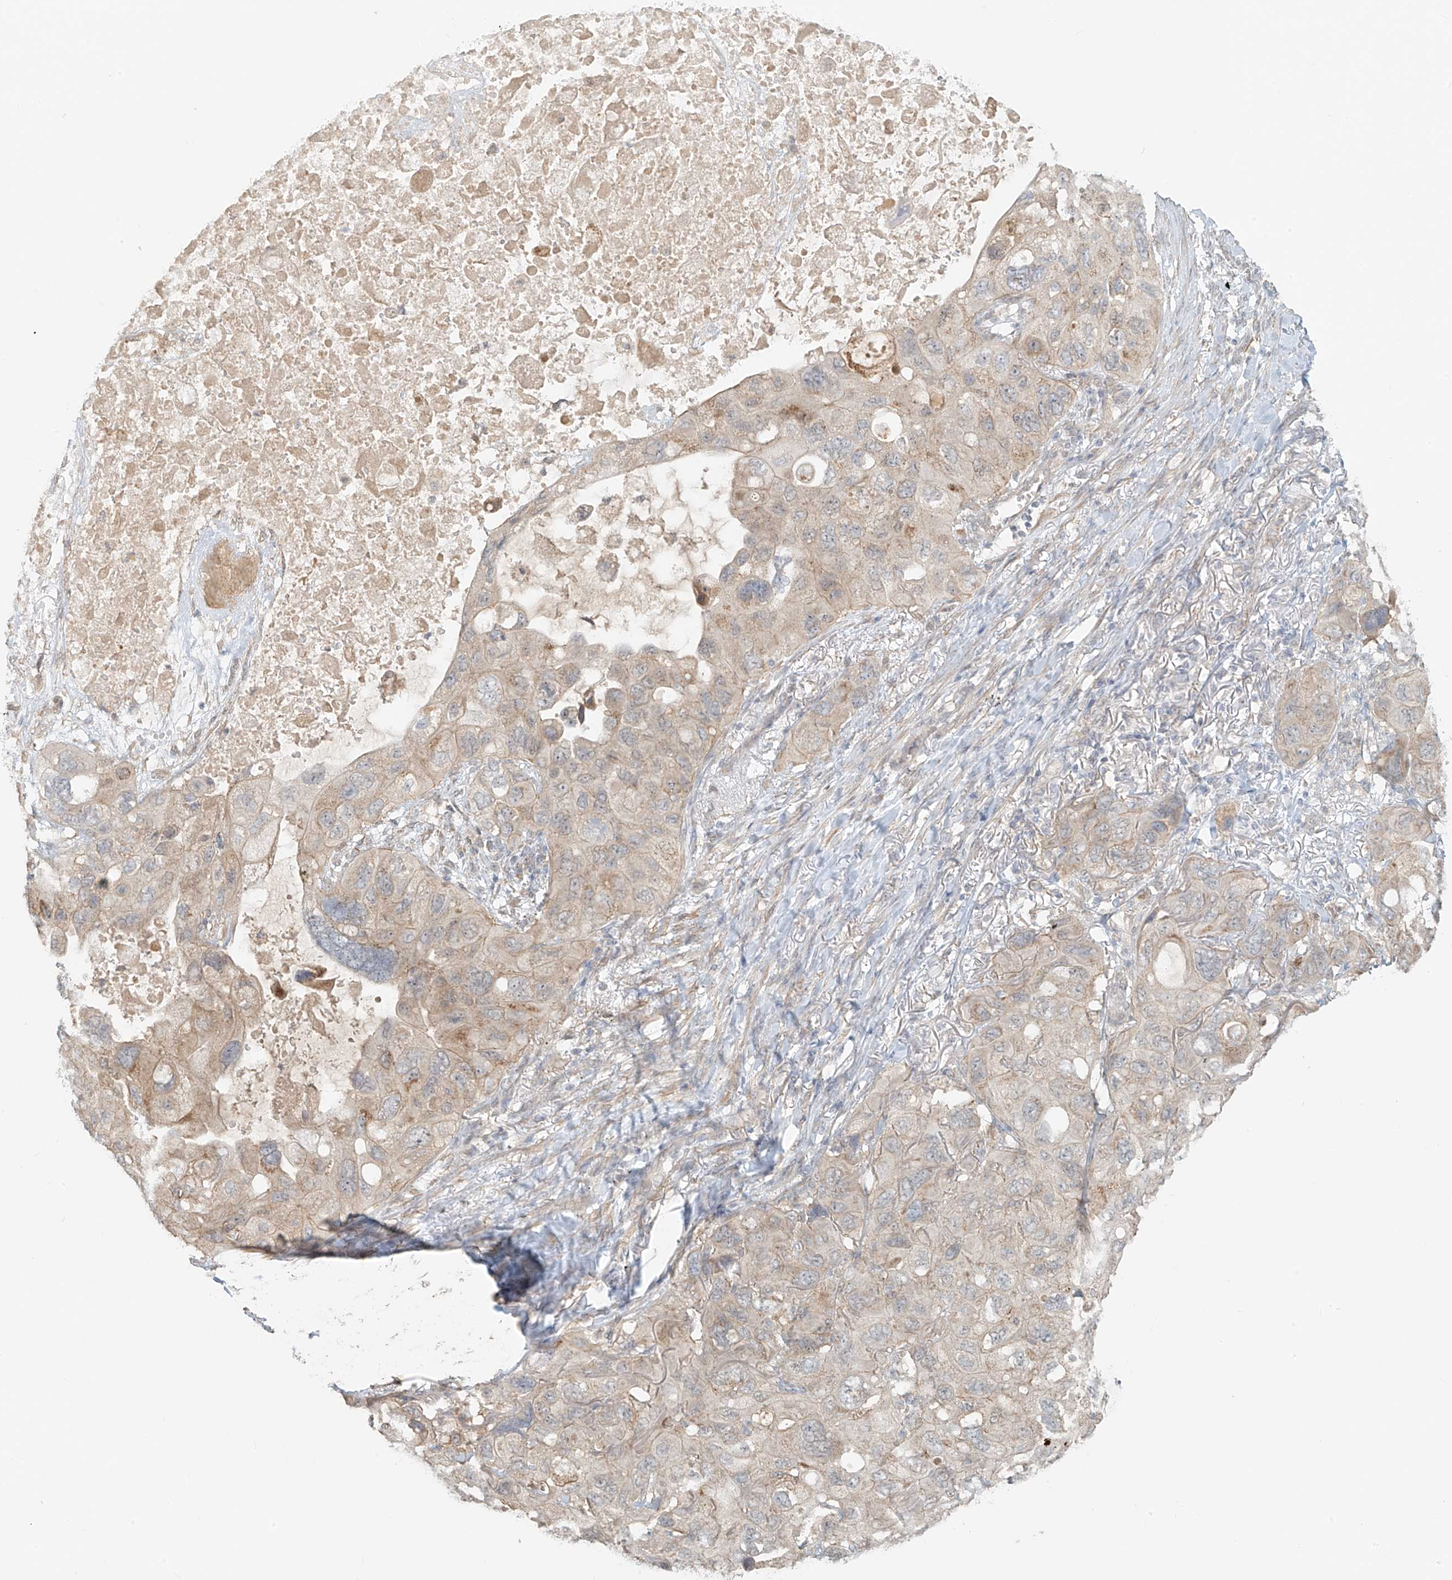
{"staining": {"intensity": "weak", "quantity": "25%-75%", "location": "cytoplasmic/membranous"}, "tissue": "lung cancer", "cell_type": "Tumor cells", "image_type": "cancer", "snomed": [{"axis": "morphology", "description": "Squamous cell carcinoma, NOS"}, {"axis": "topography", "description": "Lung"}], "caption": "Squamous cell carcinoma (lung) stained with a protein marker shows weak staining in tumor cells.", "gene": "ABCD1", "patient": {"sex": "female", "age": 73}}